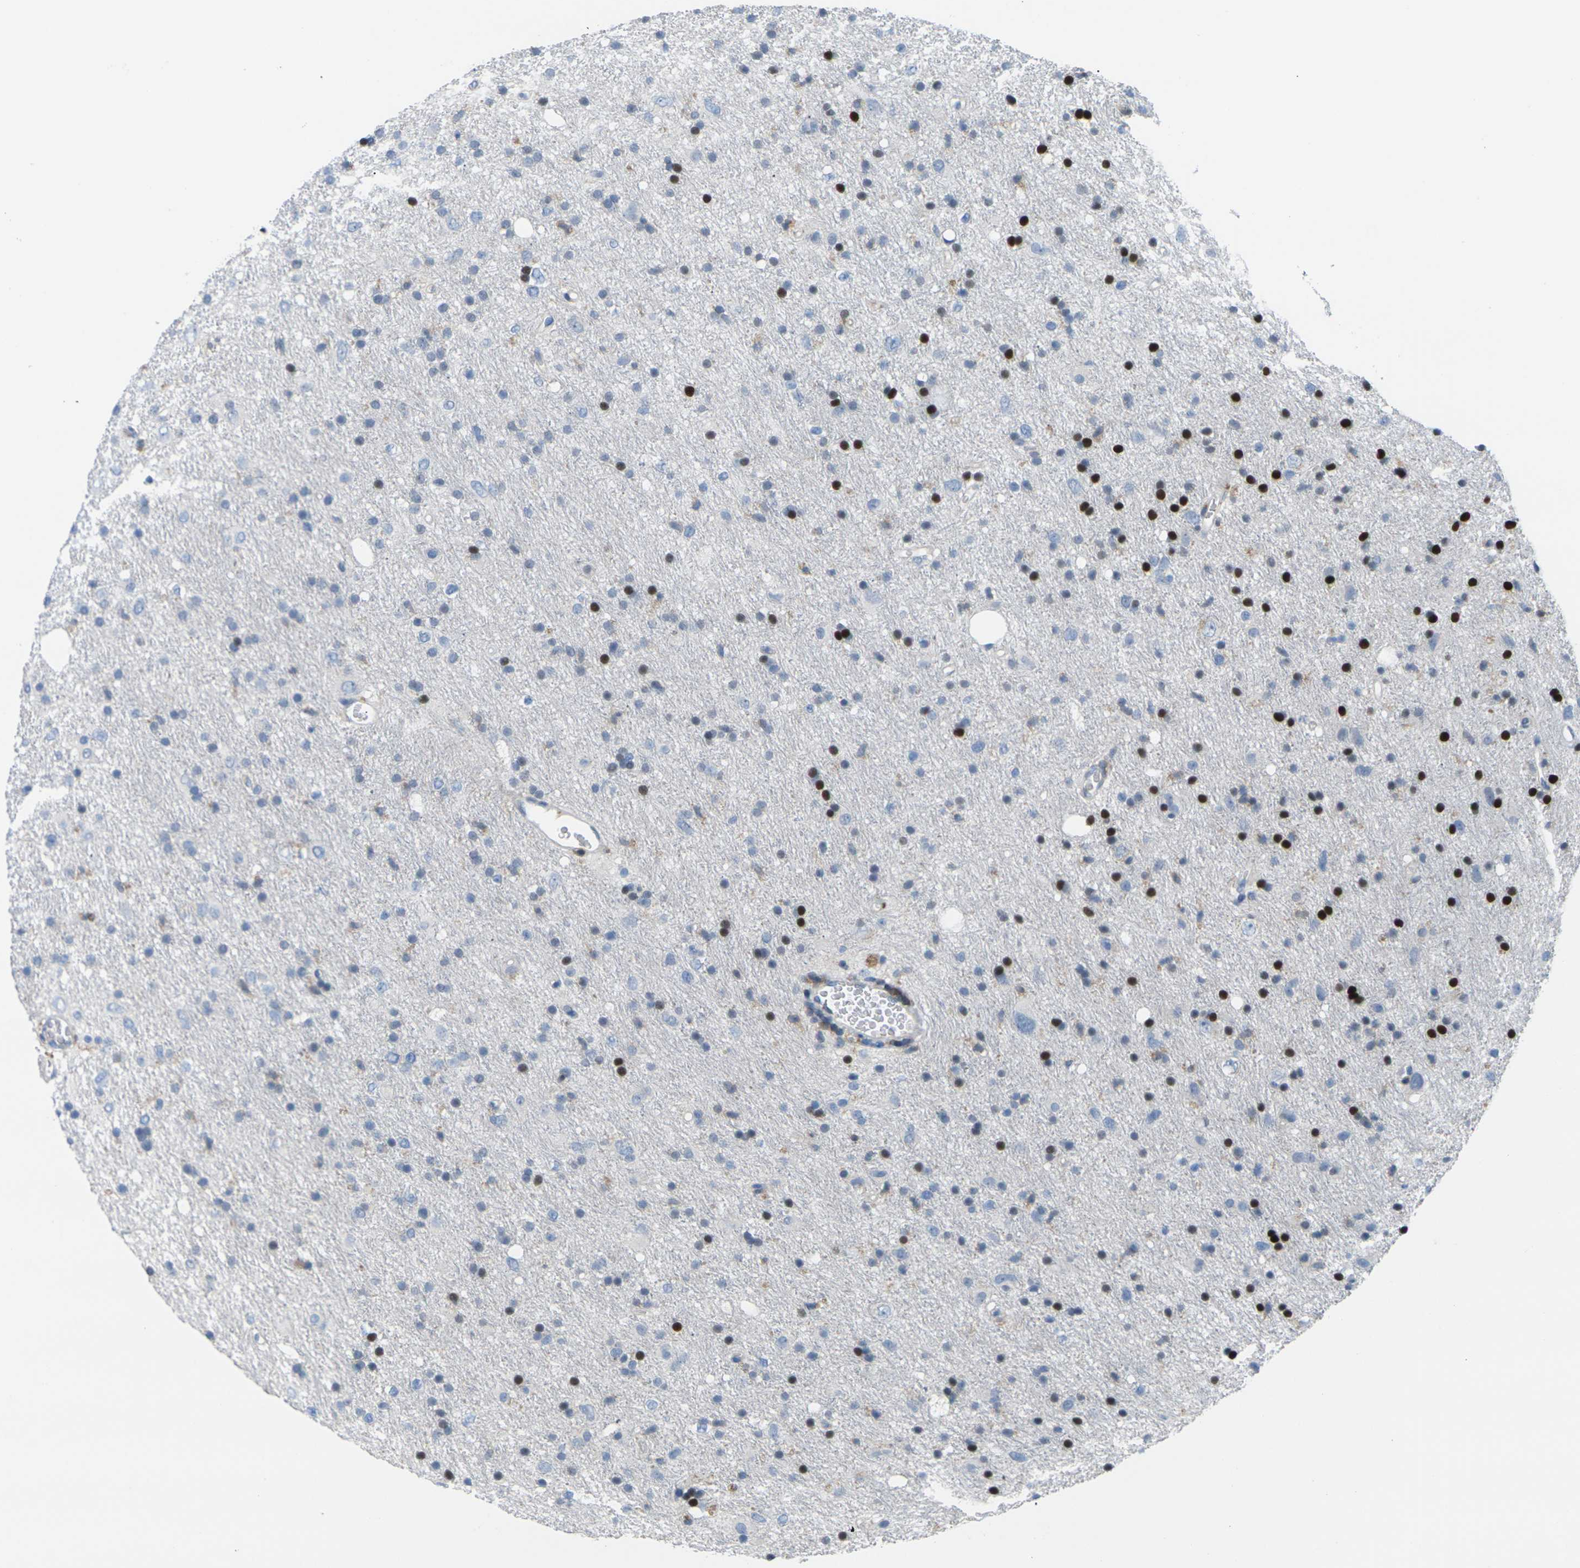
{"staining": {"intensity": "strong", "quantity": "25%-75%", "location": "nuclear"}, "tissue": "glioma", "cell_type": "Tumor cells", "image_type": "cancer", "snomed": [{"axis": "morphology", "description": "Glioma, malignant, Low grade"}, {"axis": "topography", "description": "Brain"}], "caption": "Brown immunohistochemical staining in human malignant glioma (low-grade) exhibits strong nuclear expression in approximately 25%-75% of tumor cells.", "gene": "RPS6KA3", "patient": {"sex": "male", "age": 77}}